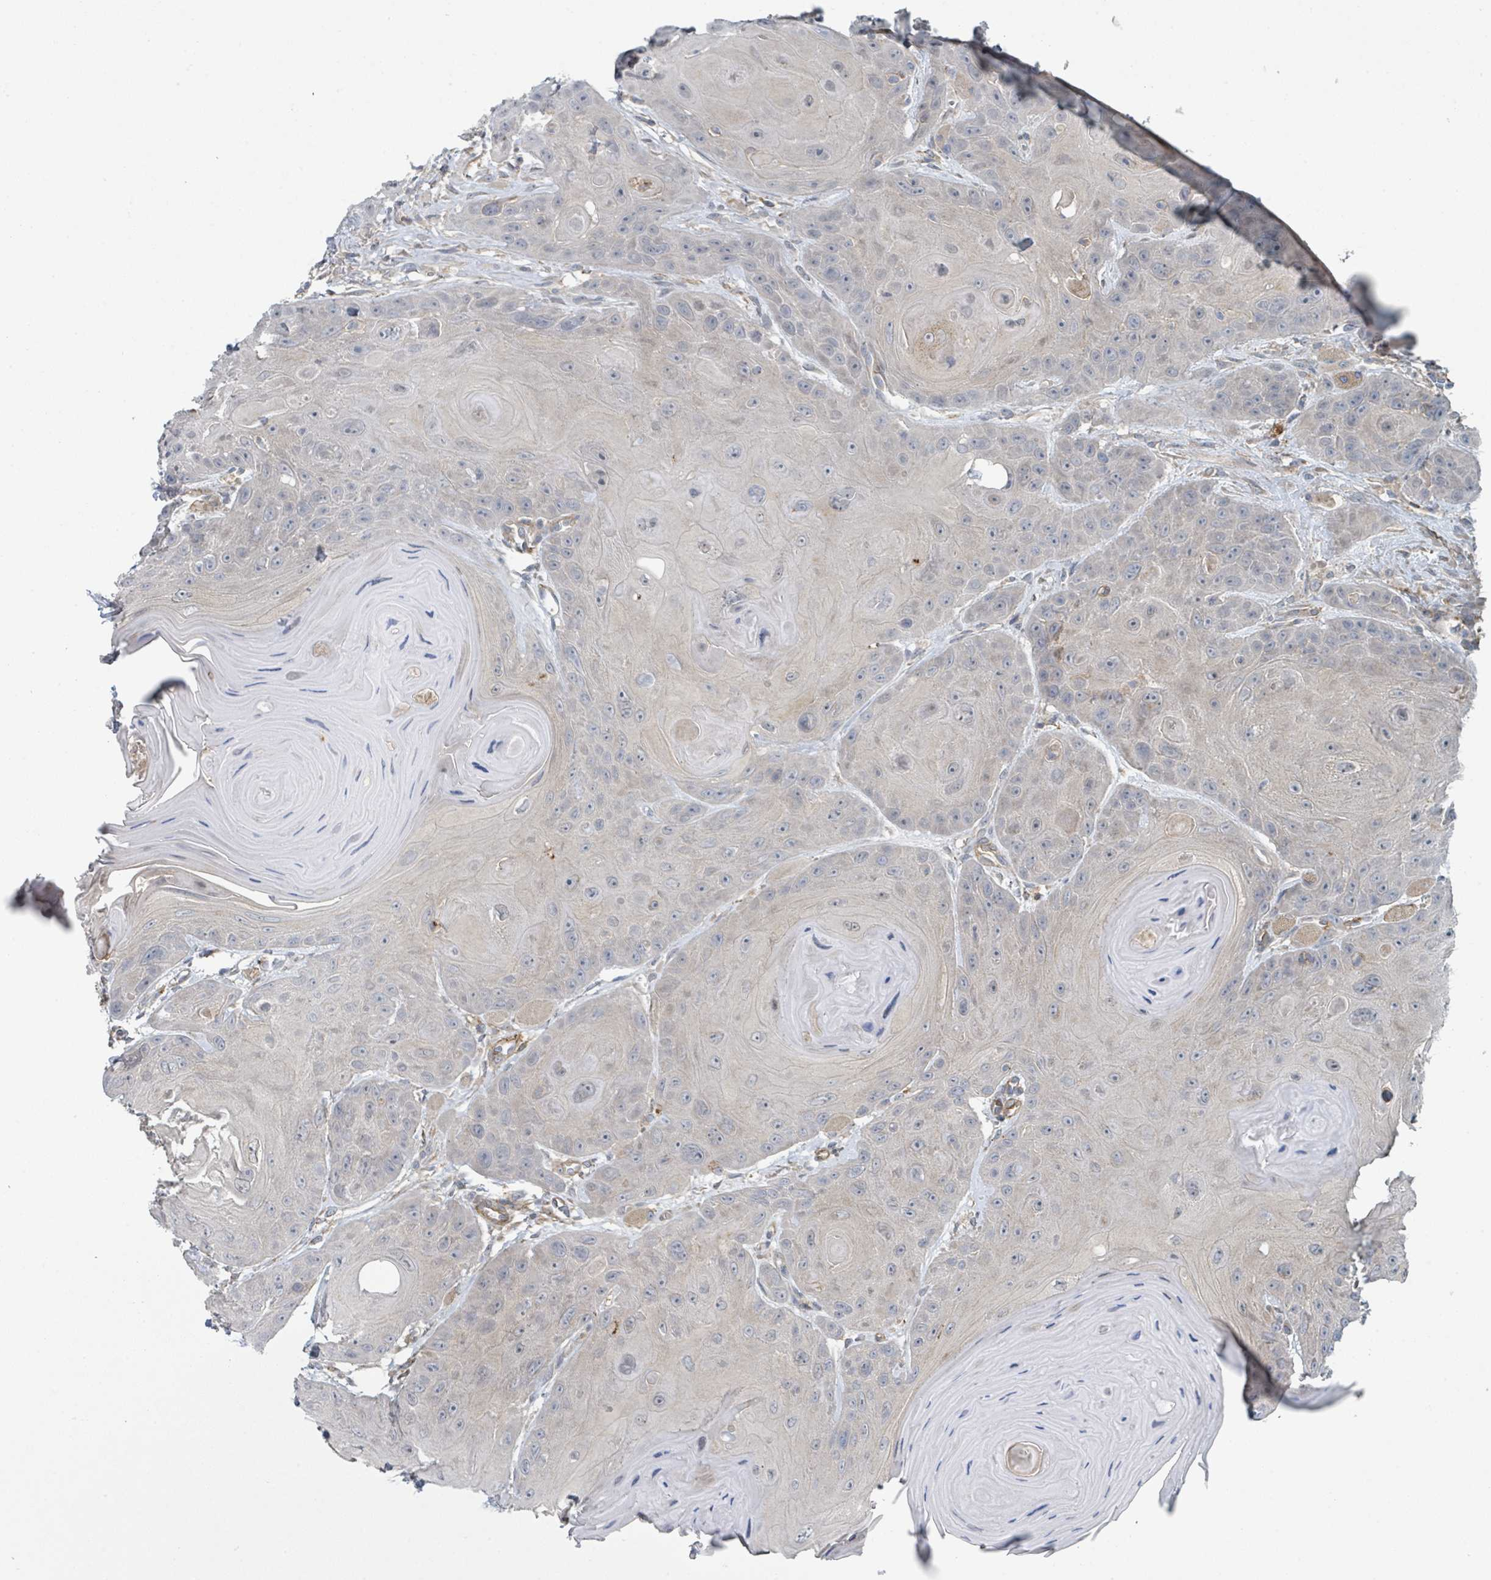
{"staining": {"intensity": "negative", "quantity": "none", "location": "none"}, "tissue": "head and neck cancer", "cell_type": "Tumor cells", "image_type": "cancer", "snomed": [{"axis": "morphology", "description": "Squamous cell carcinoma, NOS"}, {"axis": "topography", "description": "Head-Neck"}], "caption": "Tumor cells show no significant expression in head and neck squamous cell carcinoma.", "gene": "LRRC42", "patient": {"sex": "female", "age": 59}}